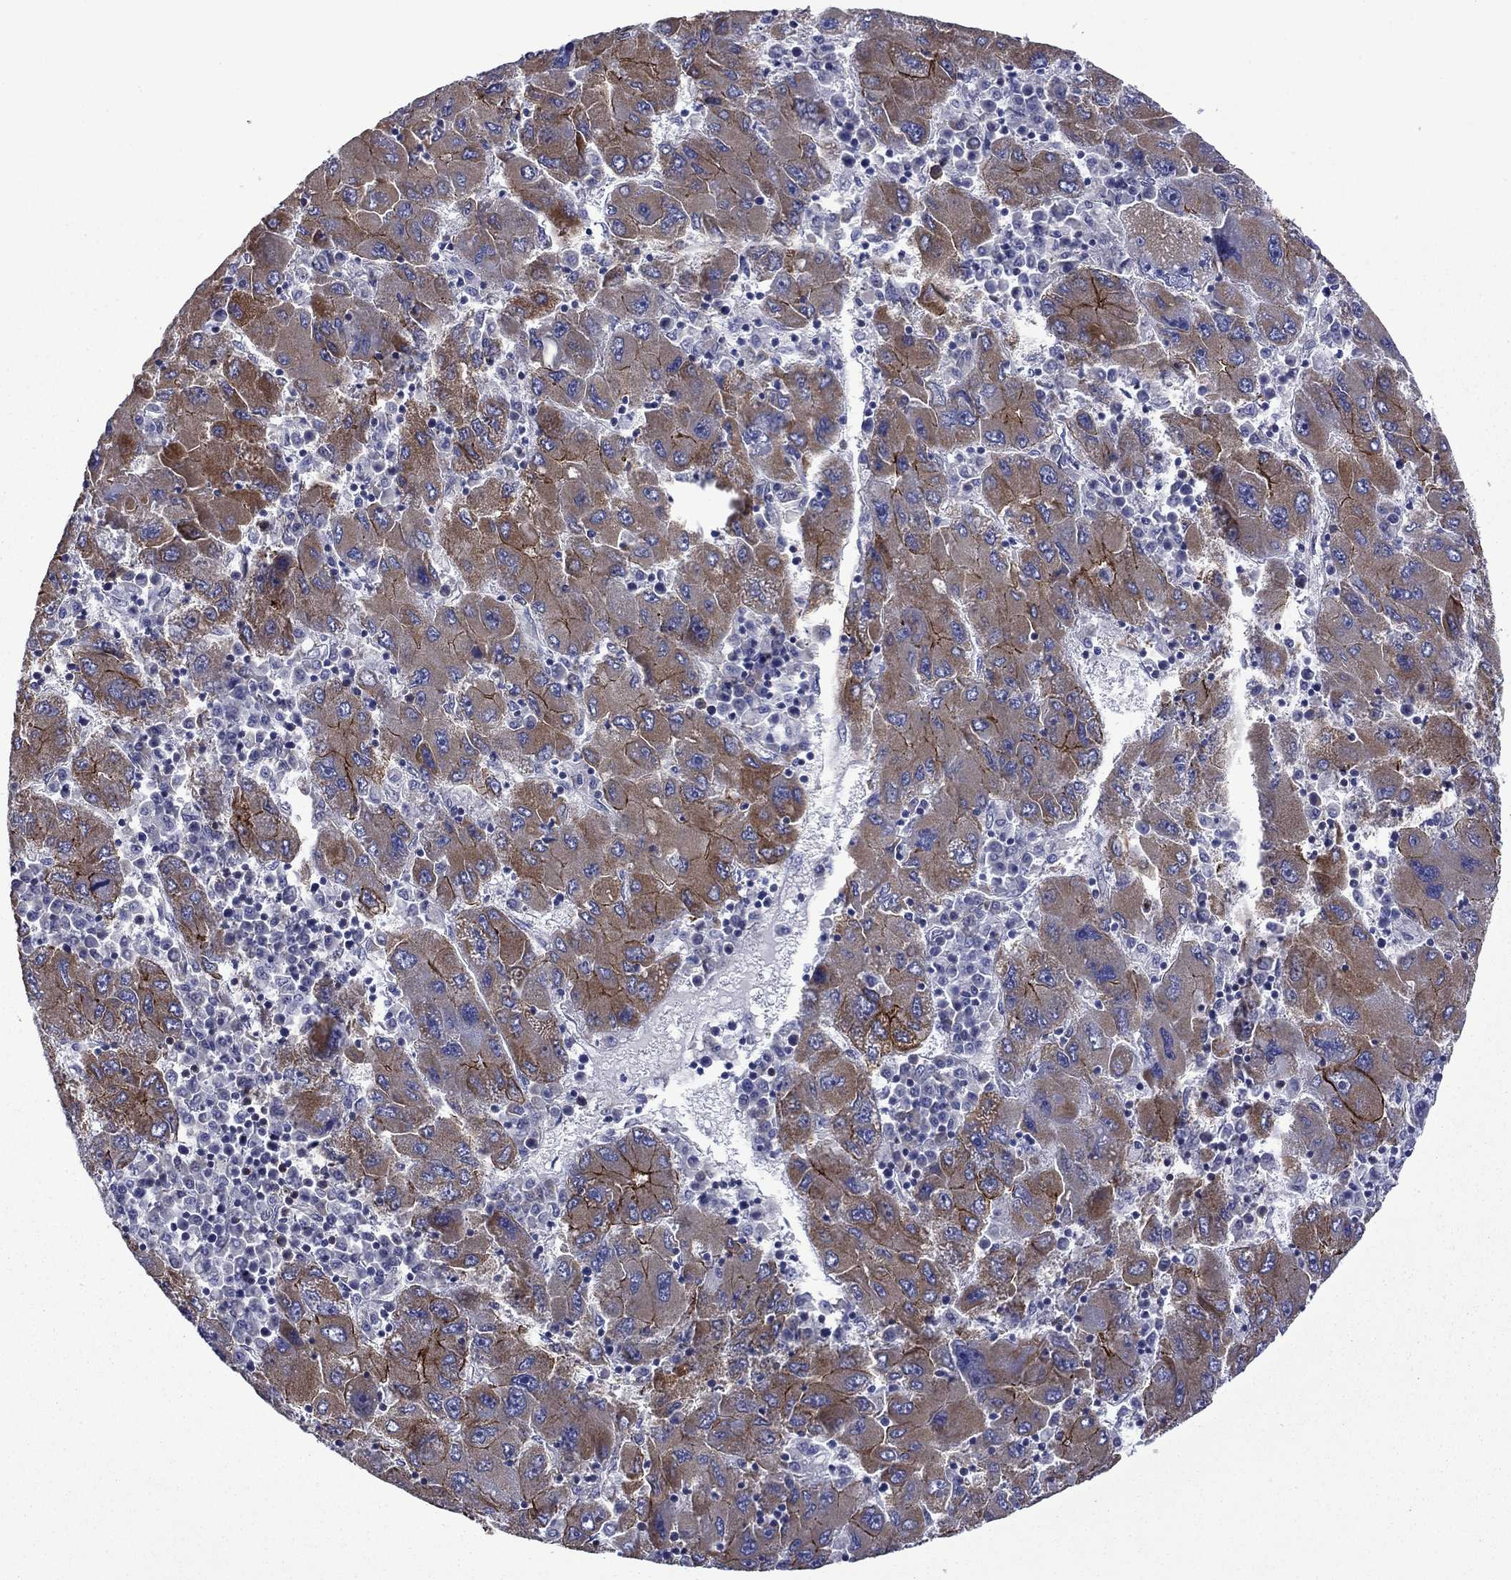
{"staining": {"intensity": "strong", "quantity": "25%-75%", "location": "cytoplasmic/membranous"}, "tissue": "liver cancer", "cell_type": "Tumor cells", "image_type": "cancer", "snomed": [{"axis": "morphology", "description": "Carcinoma, Hepatocellular, NOS"}, {"axis": "topography", "description": "Liver"}], "caption": "Protein expression analysis of human liver cancer (hepatocellular carcinoma) reveals strong cytoplasmic/membranous staining in approximately 25%-75% of tumor cells. Using DAB (brown) and hematoxylin (blue) stains, captured at high magnification using brightfield microscopy.", "gene": "LMO7", "patient": {"sex": "male", "age": 75}}